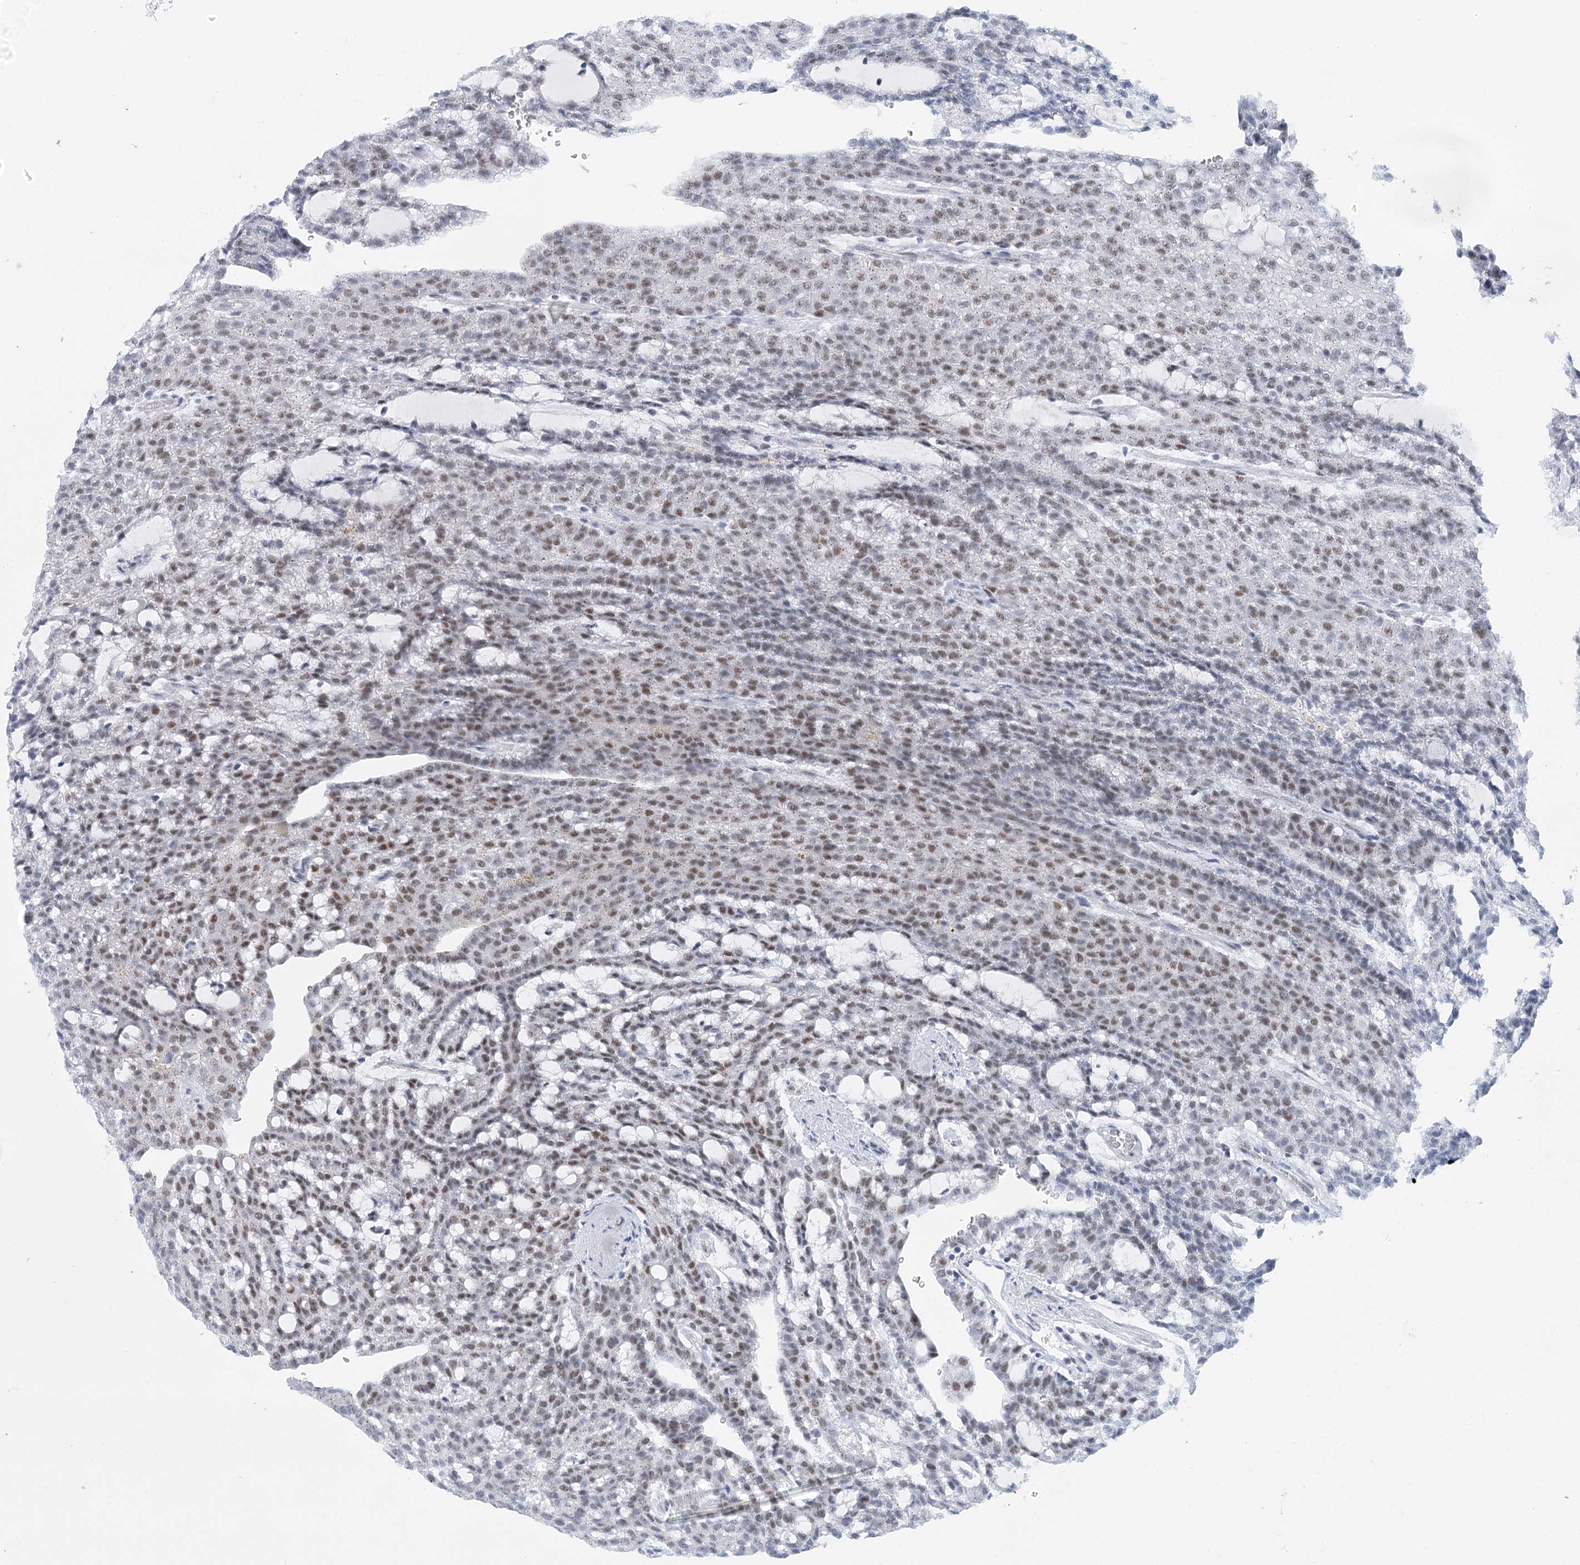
{"staining": {"intensity": "weak", "quantity": "25%-75%", "location": "nuclear"}, "tissue": "renal cancer", "cell_type": "Tumor cells", "image_type": "cancer", "snomed": [{"axis": "morphology", "description": "Adenocarcinoma, NOS"}, {"axis": "topography", "description": "Kidney"}], "caption": "A micrograph of renal cancer (adenocarcinoma) stained for a protein reveals weak nuclear brown staining in tumor cells.", "gene": "CAMTA1", "patient": {"sex": "male", "age": 63}}